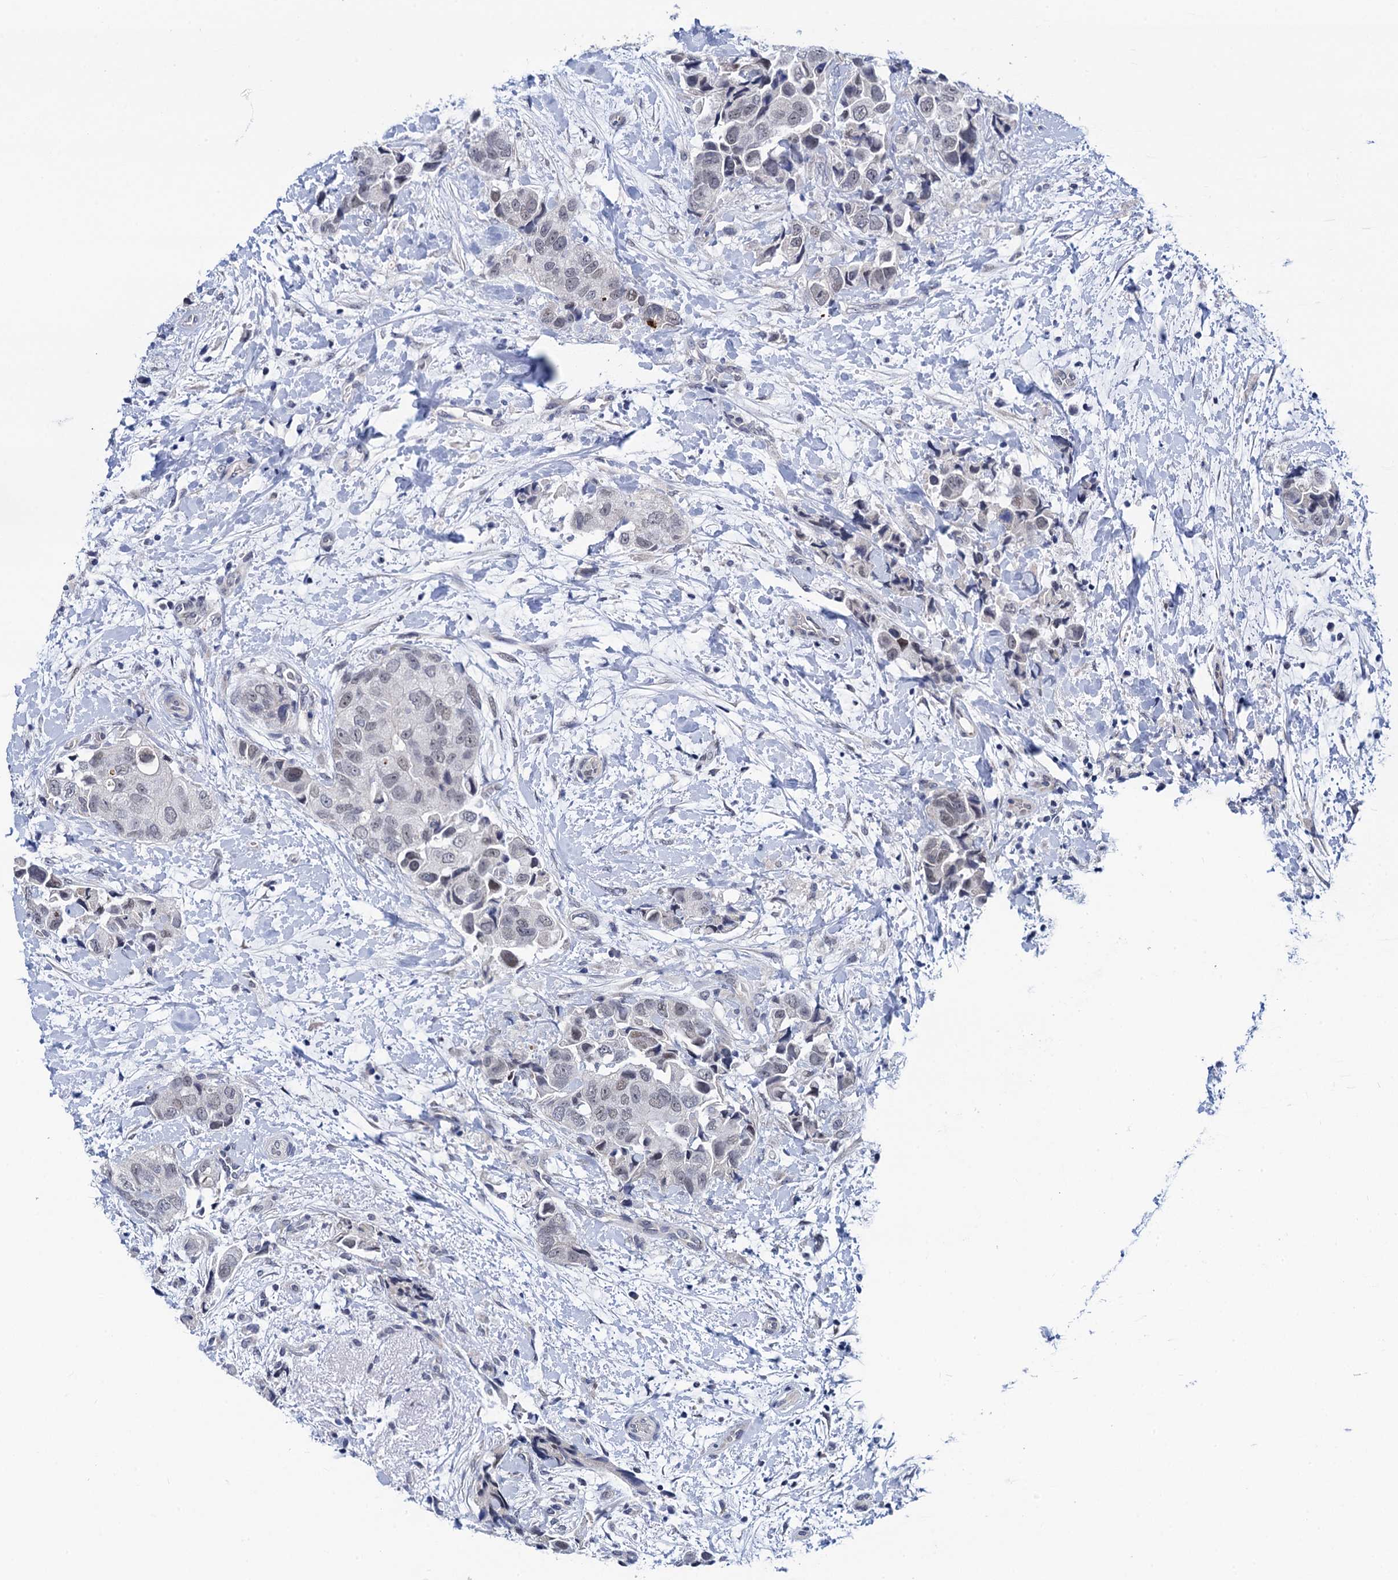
{"staining": {"intensity": "negative", "quantity": "none", "location": "none"}, "tissue": "breast cancer", "cell_type": "Tumor cells", "image_type": "cancer", "snomed": [{"axis": "morphology", "description": "Normal tissue, NOS"}, {"axis": "morphology", "description": "Duct carcinoma"}, {"axis": "topography", "description": "Breast"}], "caption": "The photomicrograph shows no staining of tumor cells in breast infiltrating ductal carcinoma.", "gene": "C16orf87", "patient": {"sex": "female", "age": 62}}